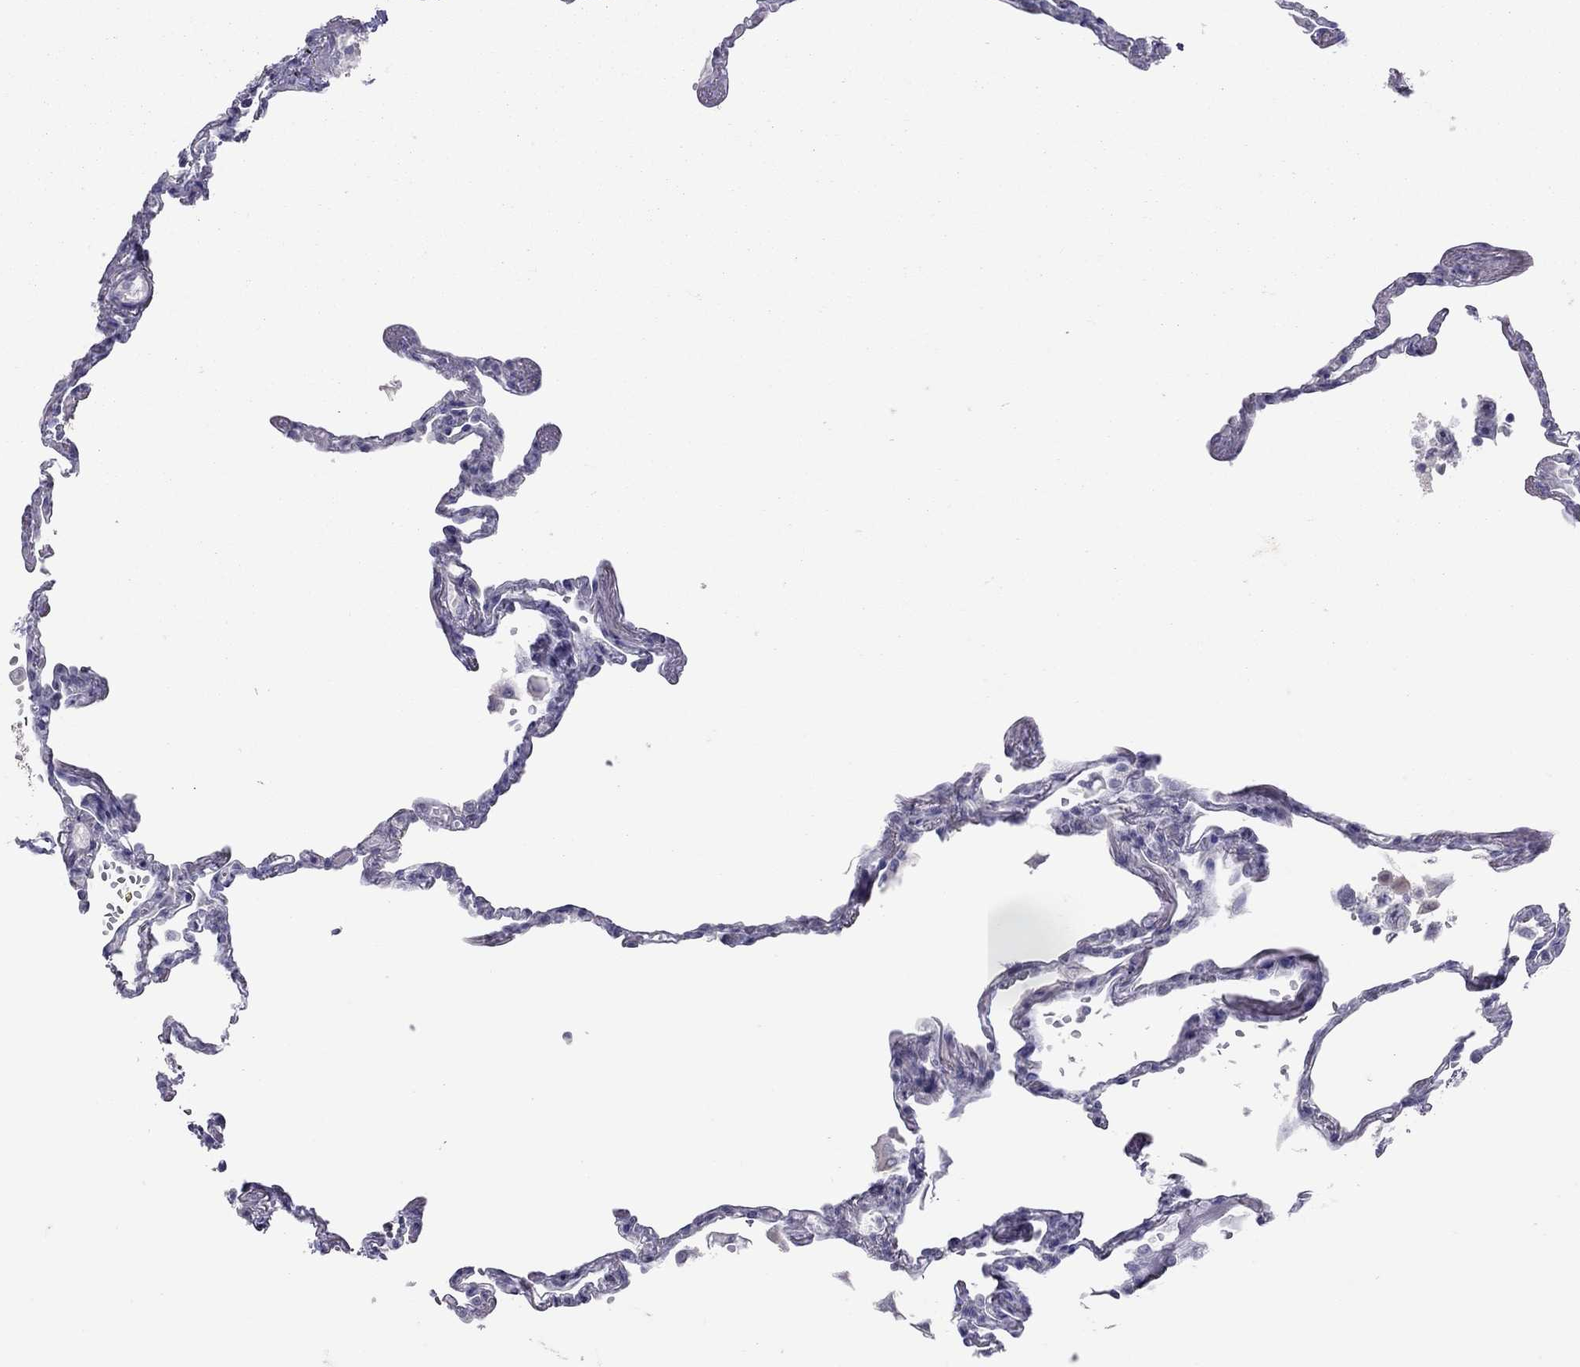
{"staining": {"intensity": "negative", "quantity": "none", "location": "none"}, "tissue": "lung", "cell_type": "Alveolar cells", "image_type": "normal", "snomed": [{"axis": "morphology", "description": "Normal tissue, NOS"}, {"axis": "topography", "description": "Lung"}], "caption": "Immunohistochemistry (IHC) of benign human lung displays no expression in alveolar cells. The staining was performed using DAB to visualize the protein expression in brown, while the nuclei were stained in blue with hematoxylin (Magnification: 20x).", "gene": "MUC16", "patient": {"sex": "male", "age": 78}}